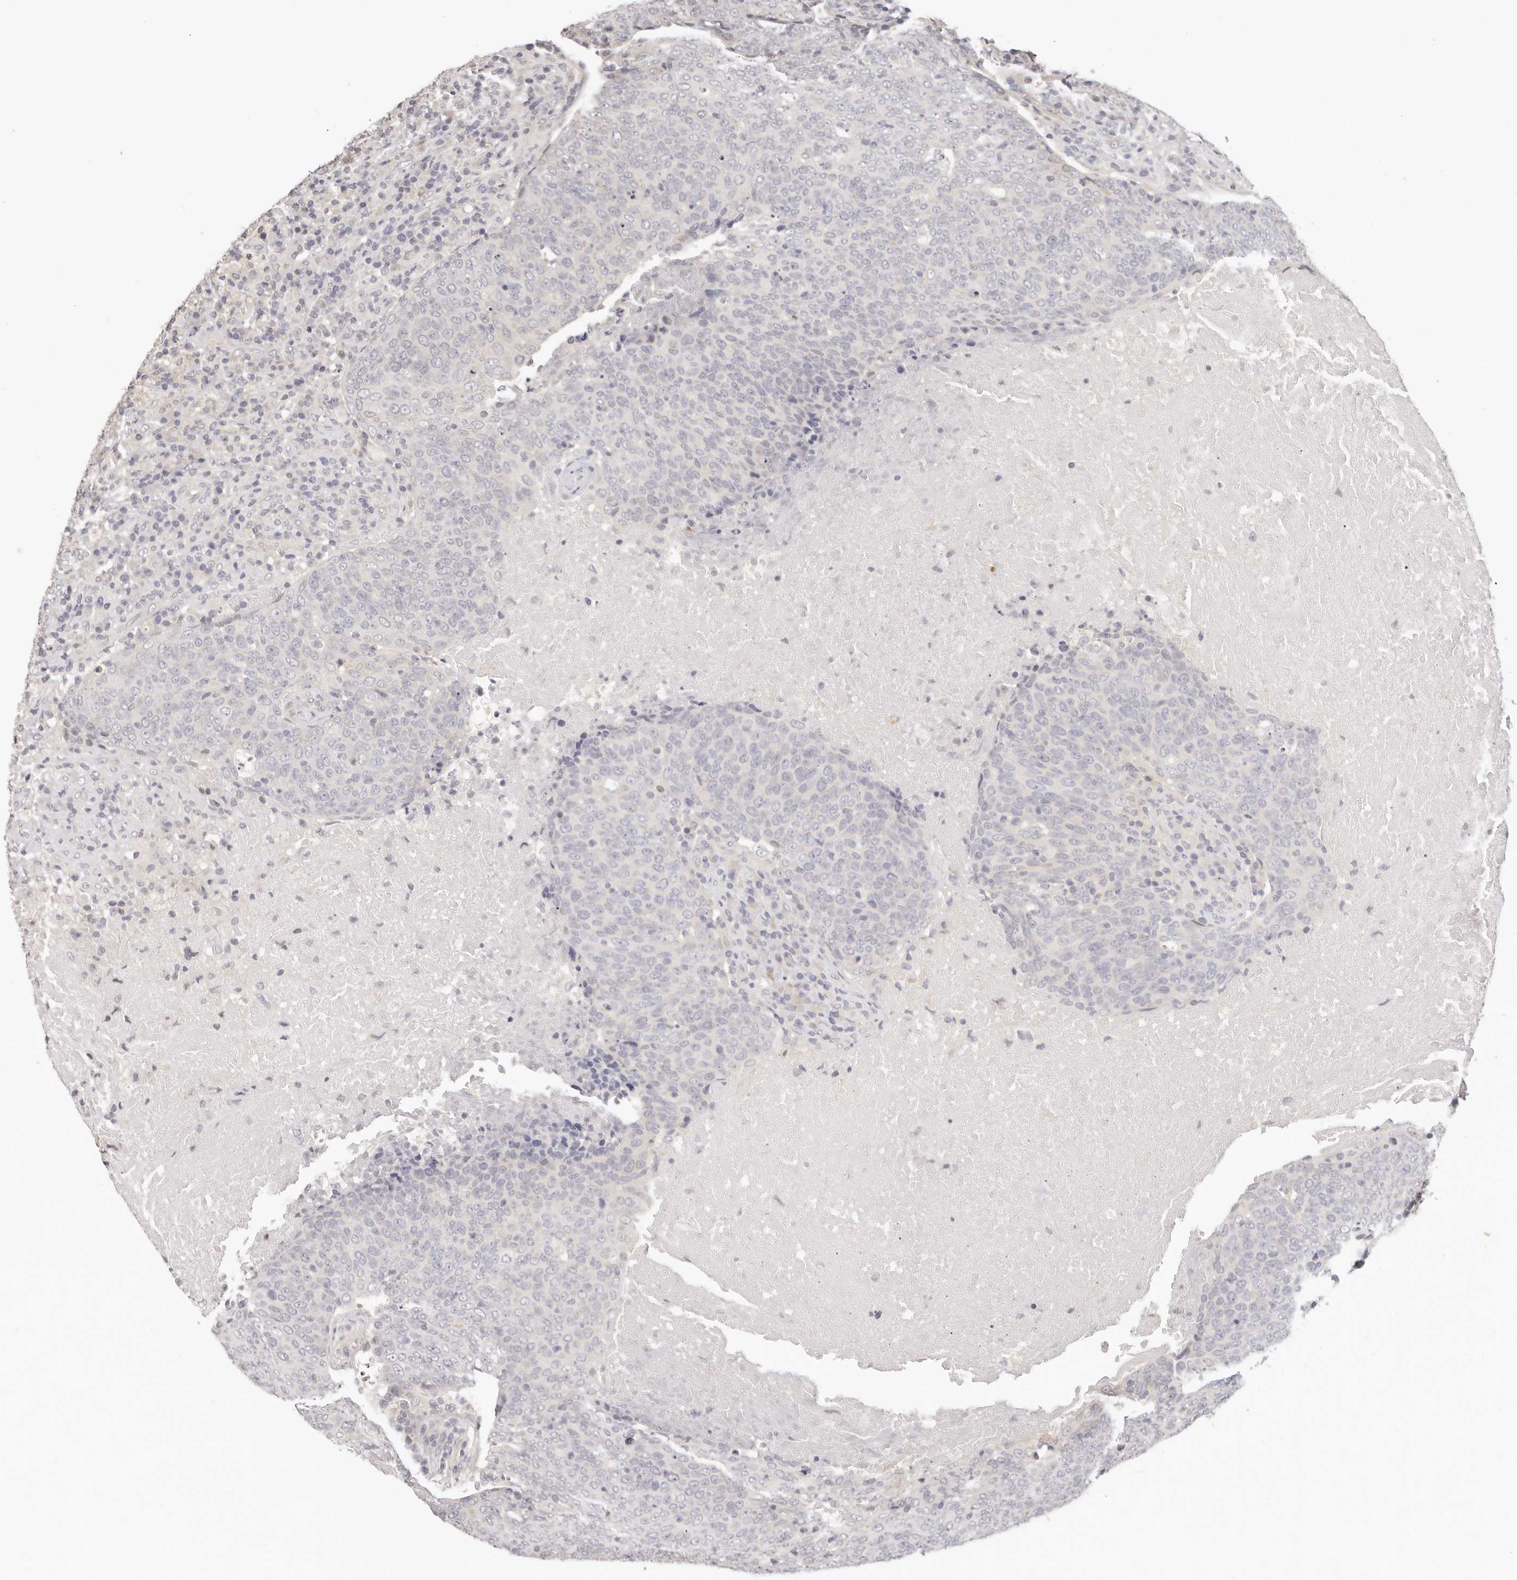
{"staining": {"intensity": "negative", "quantity": "none", "location": "none"}, "tissue": "head and neck cancer", "cell_type": "Tumor cells", "image_type": "cancer", "snomed": [{"axis": "morphology", "description": "Squamous cell carcinoma, NOS"}, {"axis": "morphology", "description": "Squamous cell carcinoma, metastatic, NOS"}, {"axis": "topography", "description": "Lymph node"}, {"axis": "topography", "description": "Head-Neck"}], "caption": "DAB (3,3'-diaminobenzidine) immunohistochemical staining of head and neck cancer (squamous cell carcinoma) exhibits no significant expression in tumor cells. (DAB (3,3'-diaminobenzidine) IHC visualized using brightfield microscopy, high magnification).", "gene": "GGPS1", "patient": {"sex": "male", "age": 62}}